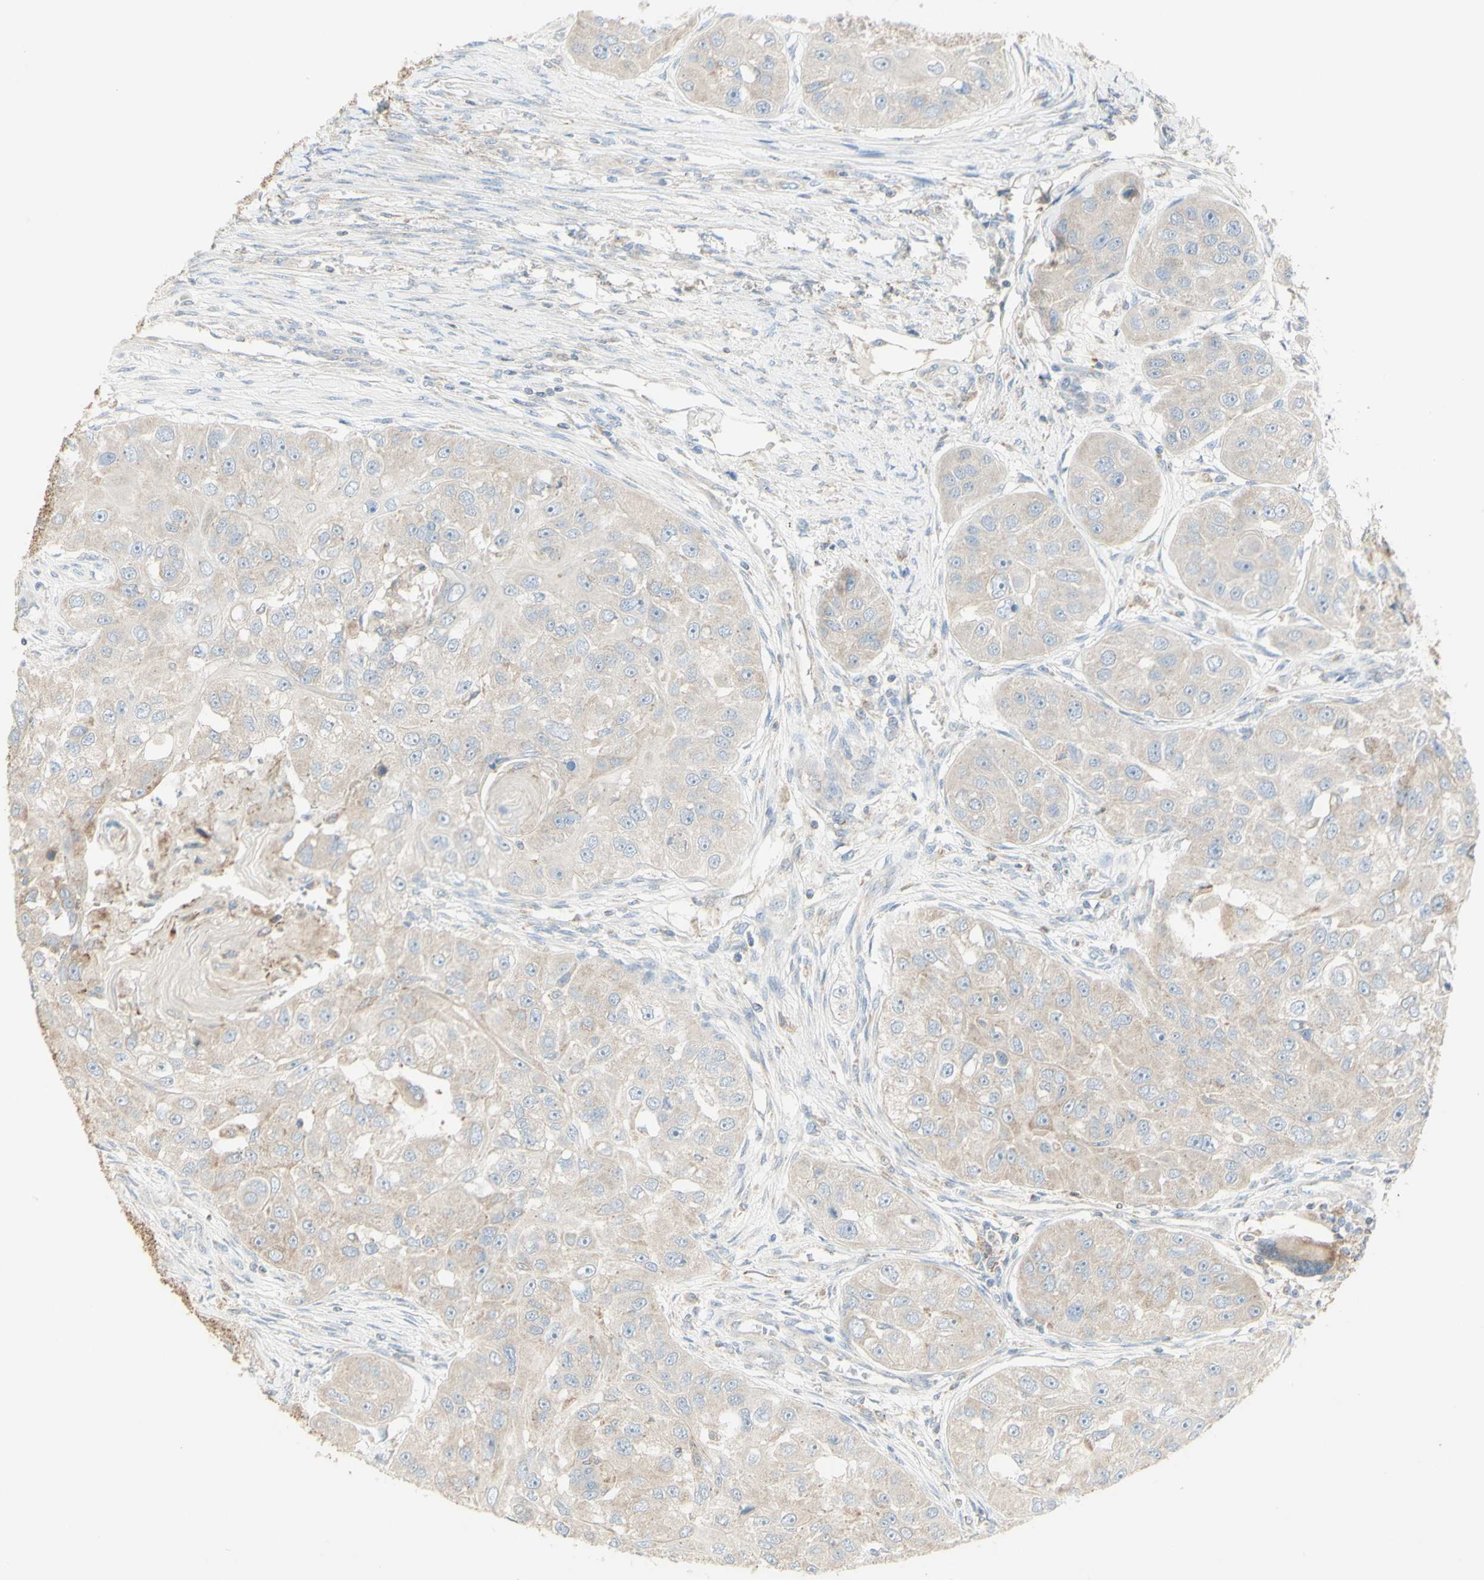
{"staining": {"intensity": "weak", "quantity": "<25%", "location": "cytoplasmic/membranous"}, "tissue": "head and neck cancer", "cell_type": "Tumor cells", "image_type": "cancer", "snomed": [{"axis": "morphology", "description": "Normal tissue, NOS"}, {"axis": "morphology", "description": "Squamous cell carcinoma, NOS"}, {"axis": "topography", "description": "Skeletal muscle"}, {"axis": "topography", "description": "Head-Neck"}], "caption": "A high-resolution photomicrograph shows immunohistochemistry (IHC) staining of squamous cell carcinoma (head and neck), which reveals no significant staining in tumor cells.", "gene": "CNTNAP1", "patient": {"sex": "male", "age": 51}}